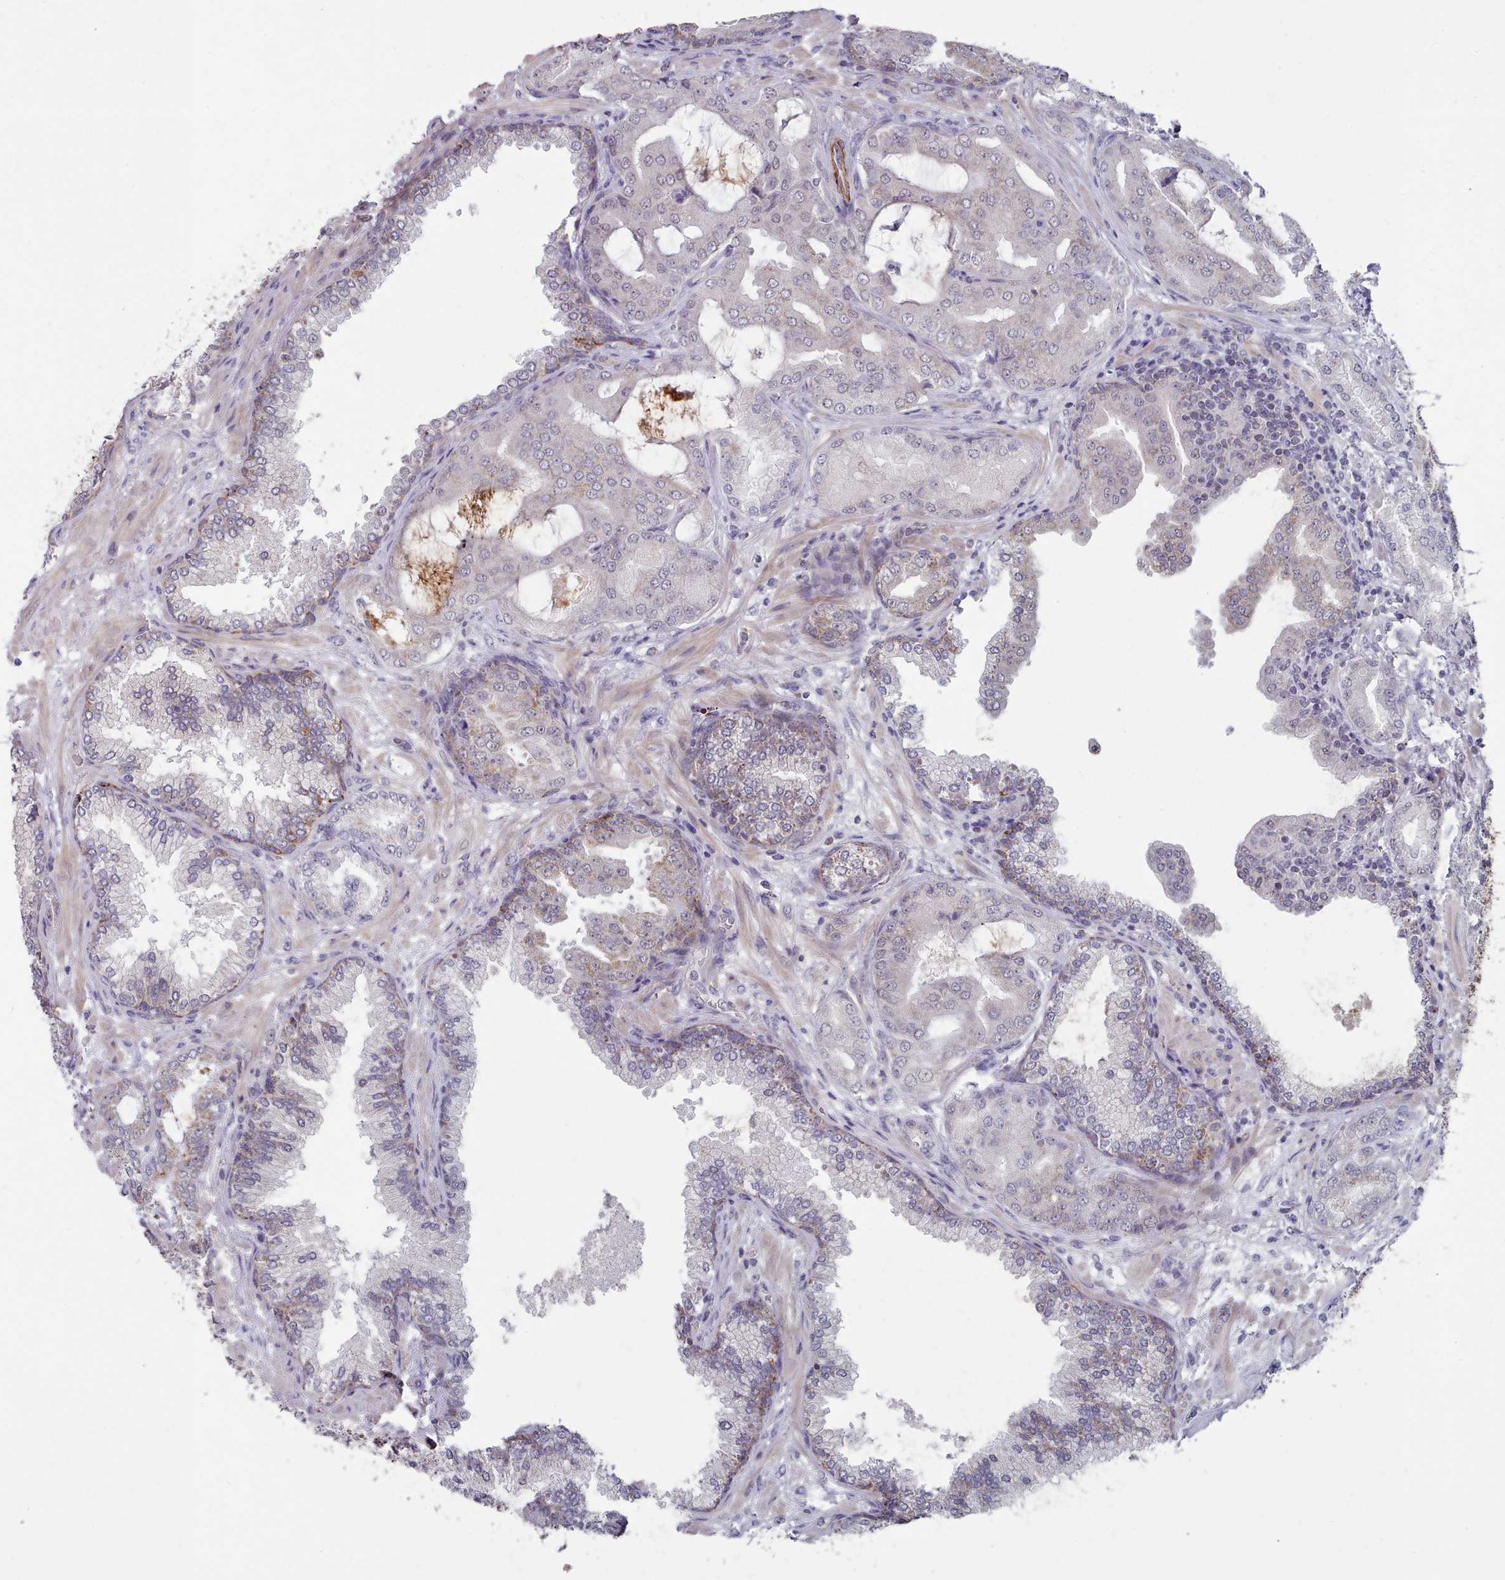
{"staining": {"intensity": "moderate", "quantity": "<25%", "location": "cytoplasmic/membranous"}, "tissue": "prostate cancer", "cell_type": "Tumor cells", "image_type": "cancer", "snomed": [{"axis": "morphology", "description": "Adenocarcinoma, High grade"}, {"axis": "topography", "description": "Prostate"}], "caption": "Prostate cancer (high-grade adenocarcinoma) stained with a brown dye exhibits moderate cytoplasmic/membranous positive staining in about <25% of tumor cells.", "gene": "TRARG1", "patient": {"sex": "male", "age": 68}}